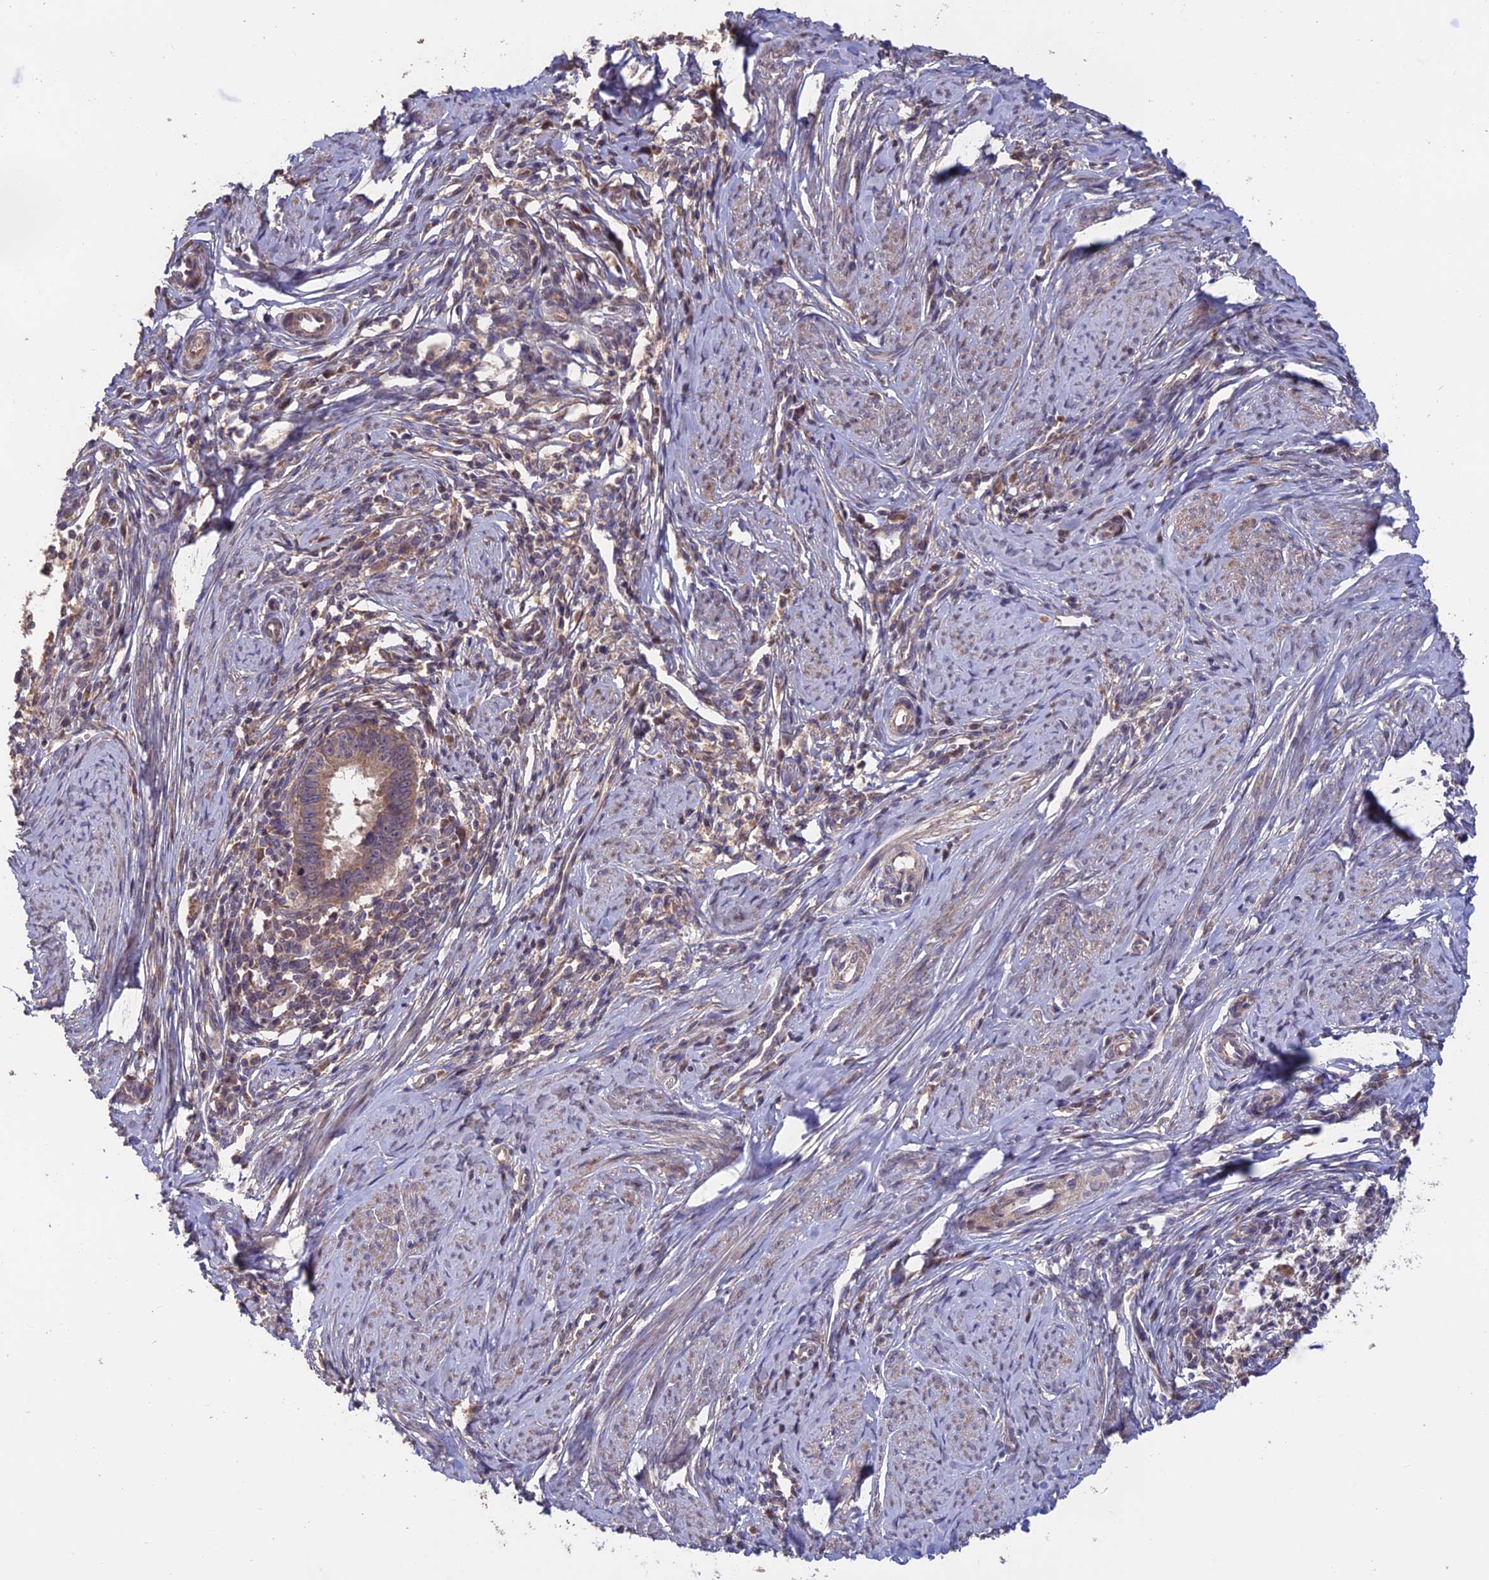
{"staining": {"intensity": "weak", "quantity": ">75%", "location": "cytoplasmic/membranous"}, "tissue": "cervical cancer", "cell_type": "Tumor cells", "image_type": "cancer", "snomed": [{"axis": "morphology", "description": "Adenocarcinoma, NOS"}, {"axis": "topography", "description": "Cervix"}], "caption": "Weak cytoplasmic/membranous protein staining is identified in about >75% of tumor cells in cervical cancer.", "gene": "SHISA5", "patient": {"sex": "female", "age": 36}}